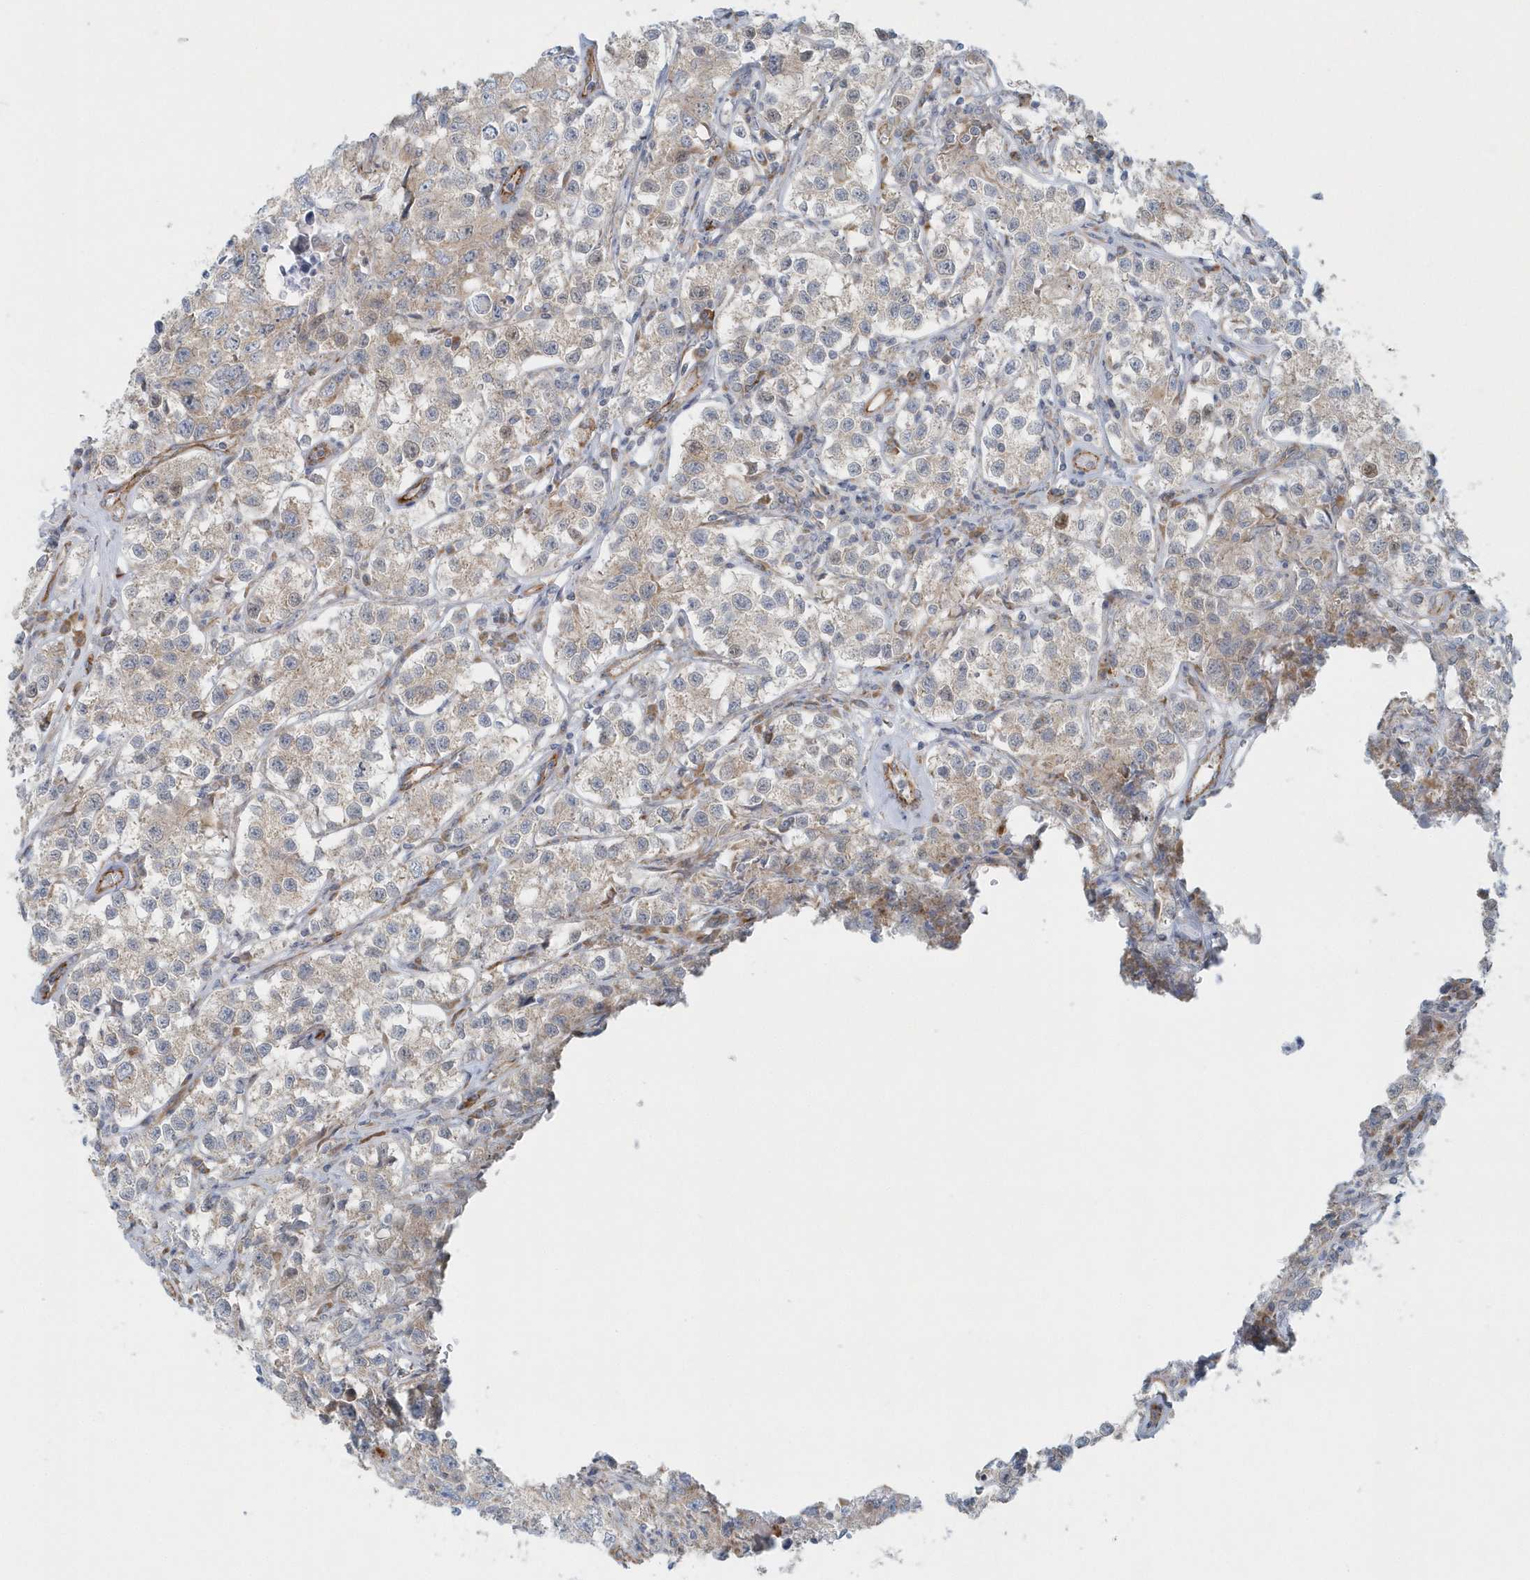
{"staining": {"intensity": "weak", "quantity": "25%-75%", "location": "cytoplasmic/membranous,nuclear"}, "tissue": "testis cancer", "cell_type": "Tumor cells", "image_type": "cancer", "snomed": [{"axis": "morphology", "description": "Seminoma, NOS"}, {"axis": "morphology", "description": "Carcinoma, Embryonal, NOS"}, {"axis": "topography", "description": "Testis"}], "caption": "A low amount of weak cytoplasmic/membranous and nuclear expression is present in about 25%-75% of tumor cells in testis cancer tissue.", "gene": "GPR152", "patient": {"sex": "male", "age": 43}}